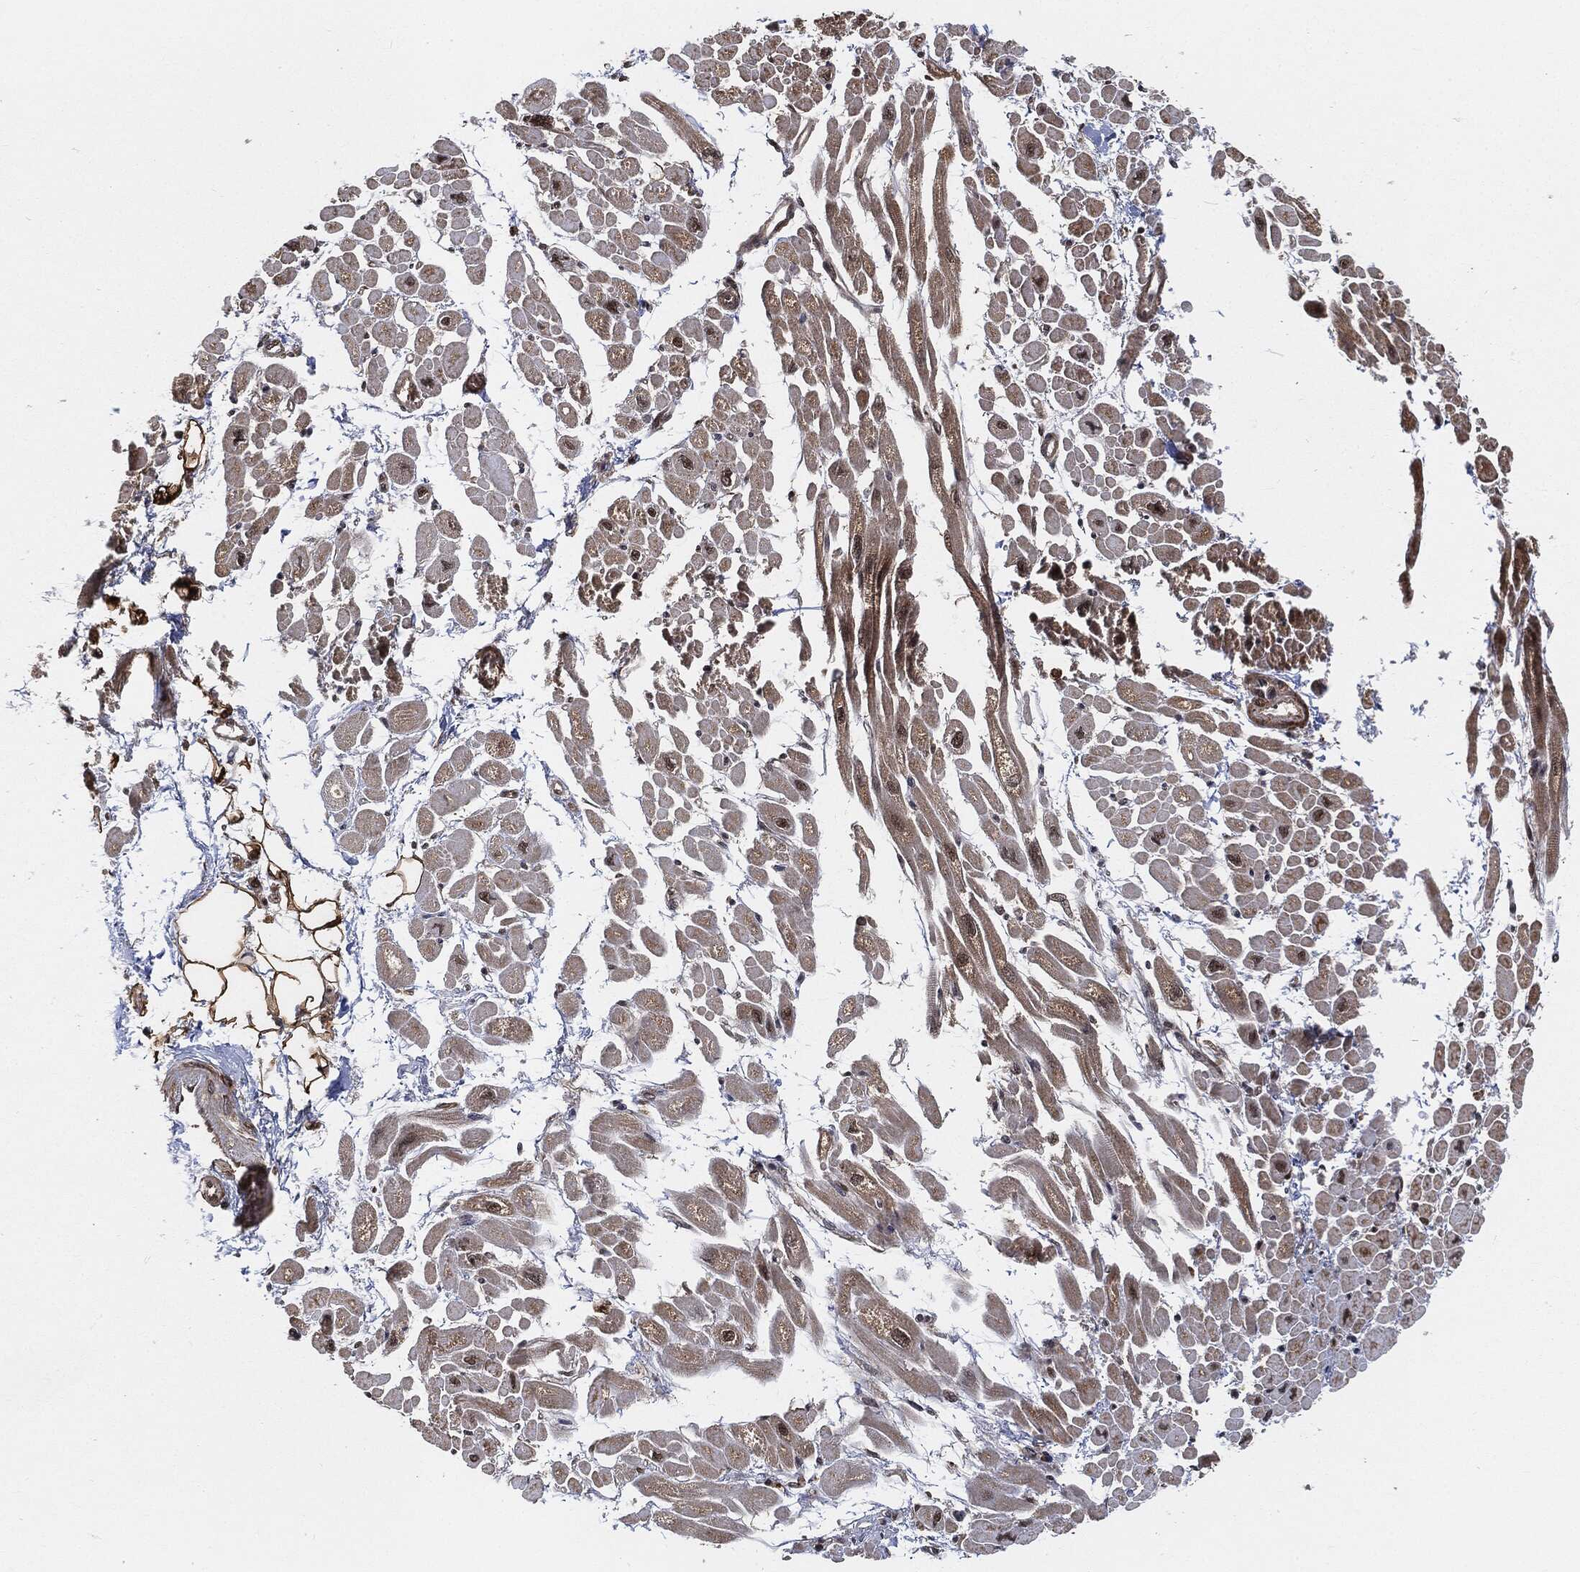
{"staining": {"intensity": "weak", "quantity": "25%-75%", "location": "cytoplasmic/membranous"}, "tissue": "heart muscle", "cell_type": "Cardiomyocytes", "image_type": "normal", "snomed": [{"axis": "morphology", "description": "Normal tissue, NOS"}, {"axis": "topography", "description": "Heart"}], "caption": "Heart muscle stained for a protein demonstrates weak cytoplasmic/membranous positivity in cardiomyocytes. The staining was performed using DAB (3,3'-diaminobenzidine) to visualize the protein expression in brown, while the nuclei were stained in blue with hematoxylin (Magnification: 20x).", "gene": "CUTA", "patient": {"sex": "male", "age": 66}}